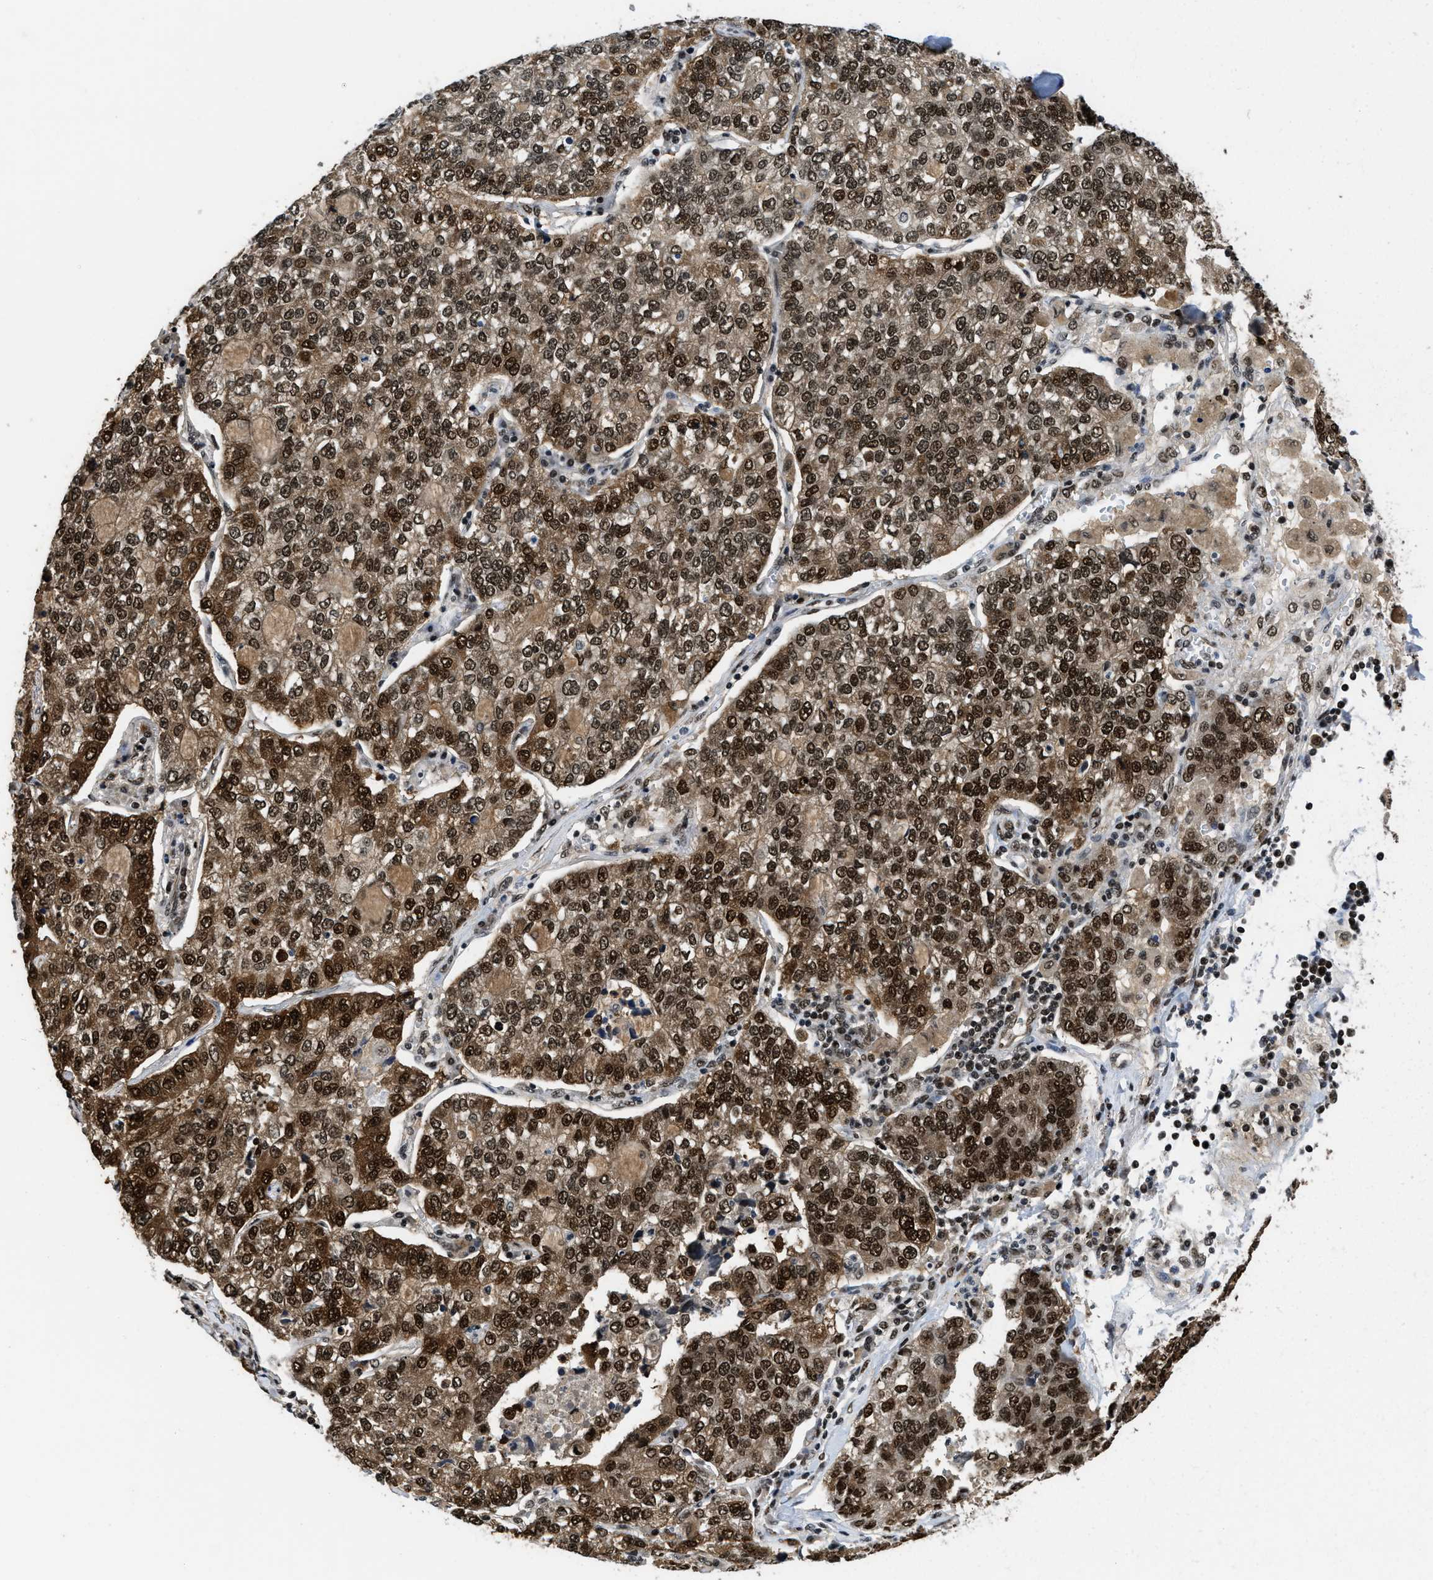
{"staining": {"intensity": "strong", "quantity": ">75%", "location": "cytoplasmic/membranous,nuclear"}, "tissue": "lung cancer", "cell_type": "Tumor cells", "image_type": "cancer", "snomed": [{"axis": "morphology", "description": "Adenocarcinoma, NOS"}, {"axis": "topography", "description": "Lung"}], "caption": "A histopathology image of human lung cancer stained for a protein exhibits strong cytoplasmic/membranous and nuclear brown staining in tumor cells.", "gene": "SAFB", "patient": {"sex": "male", "age": 49}}